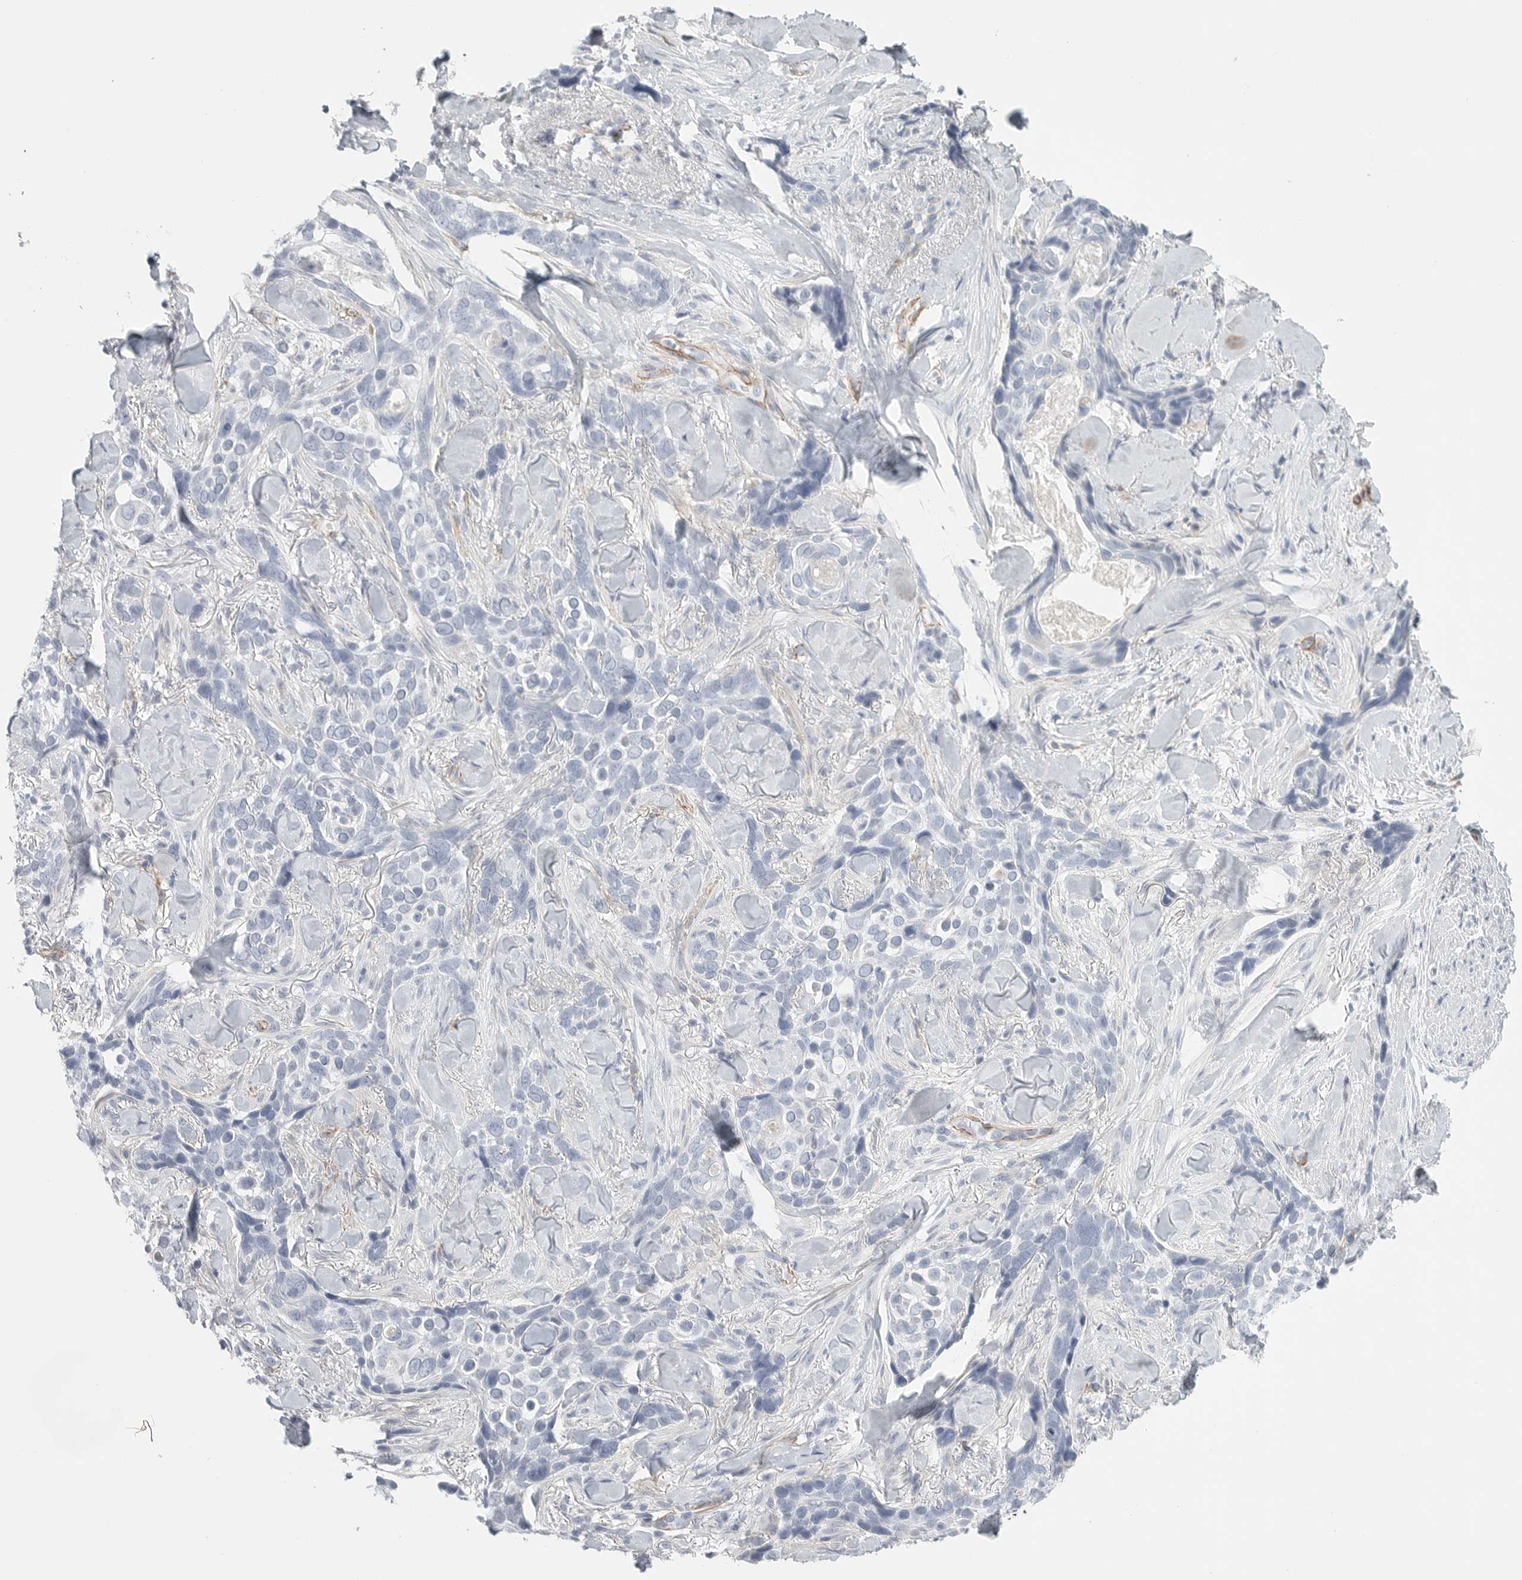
{"staining": {"intensity": "negative", "quantity": "none", "location": "none"}, "tissue": "skin cancer", "cell_type": "Tumor cells", "image_type": "cancer", "snomed": [{"axis": "morphology", "description": "Basal cell carcinoma"}, {"axis": "topography", "description": "Skin"}], "caption": "A high-resolution image shows IHC staining of skin cancer (basal cell carcinoma), which reveals no significant positivity in tumor cells. Brightfield microscopy of IHC stained with DAB (brown) and hematoxylin (blue), captured at high magnification.", "gene": "TNR", "patient": {"sex": "female", "age": 82}}